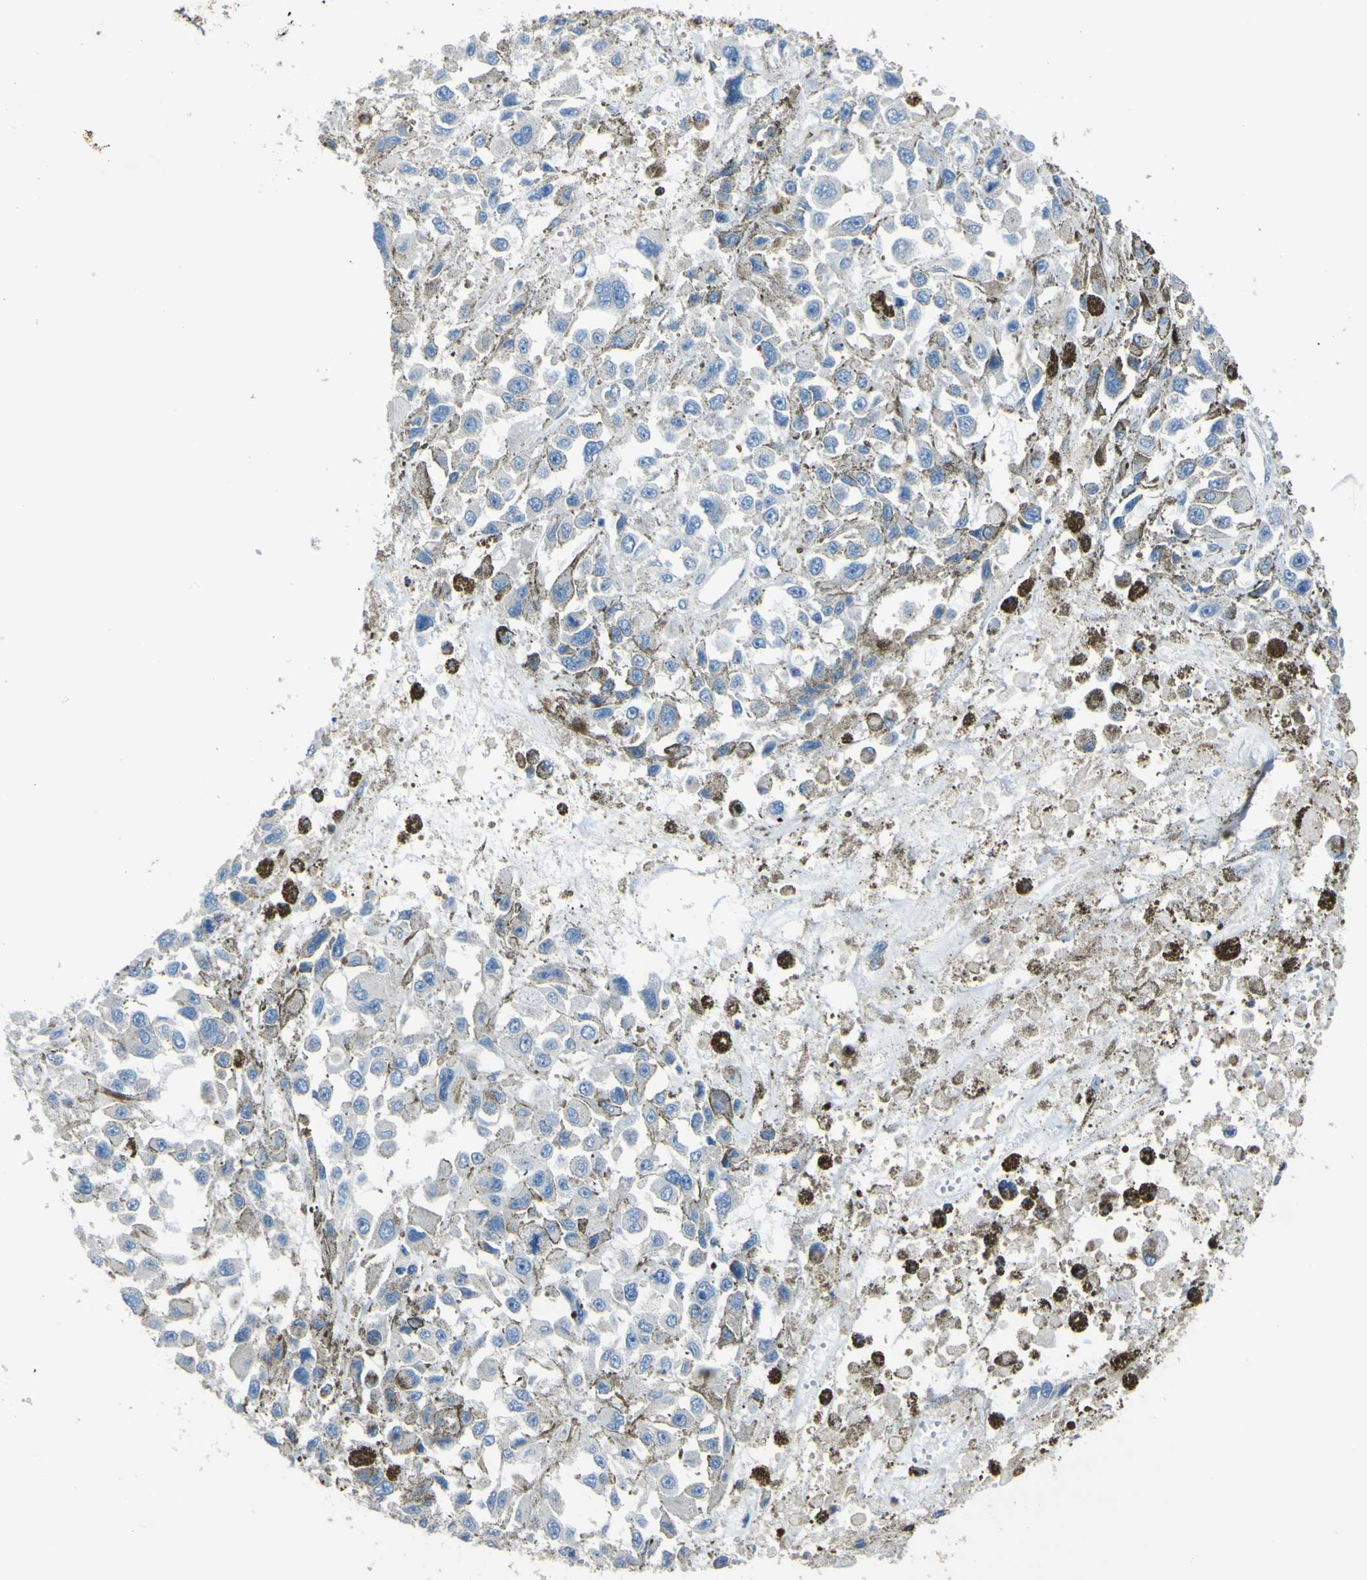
{"staining": {"intensity": "negative", "quantity": "none", "location": "none"}, "tissue": "melanoma", "cell_type": "Tumor cells", "image_type": "cancer", "snomed": [{"axis": "morphology", "description": "Malignant melanoma, Metastatic site"}, {"axis": "topography", "description": "Lymph node"}], "caption": "Human malignant melanoma (metastatic site) stained for a protein using IHC exhibits no positivity in tumor cells.", "gene": "LAIR1", "patient": {"sex": "male", "age": 59}}